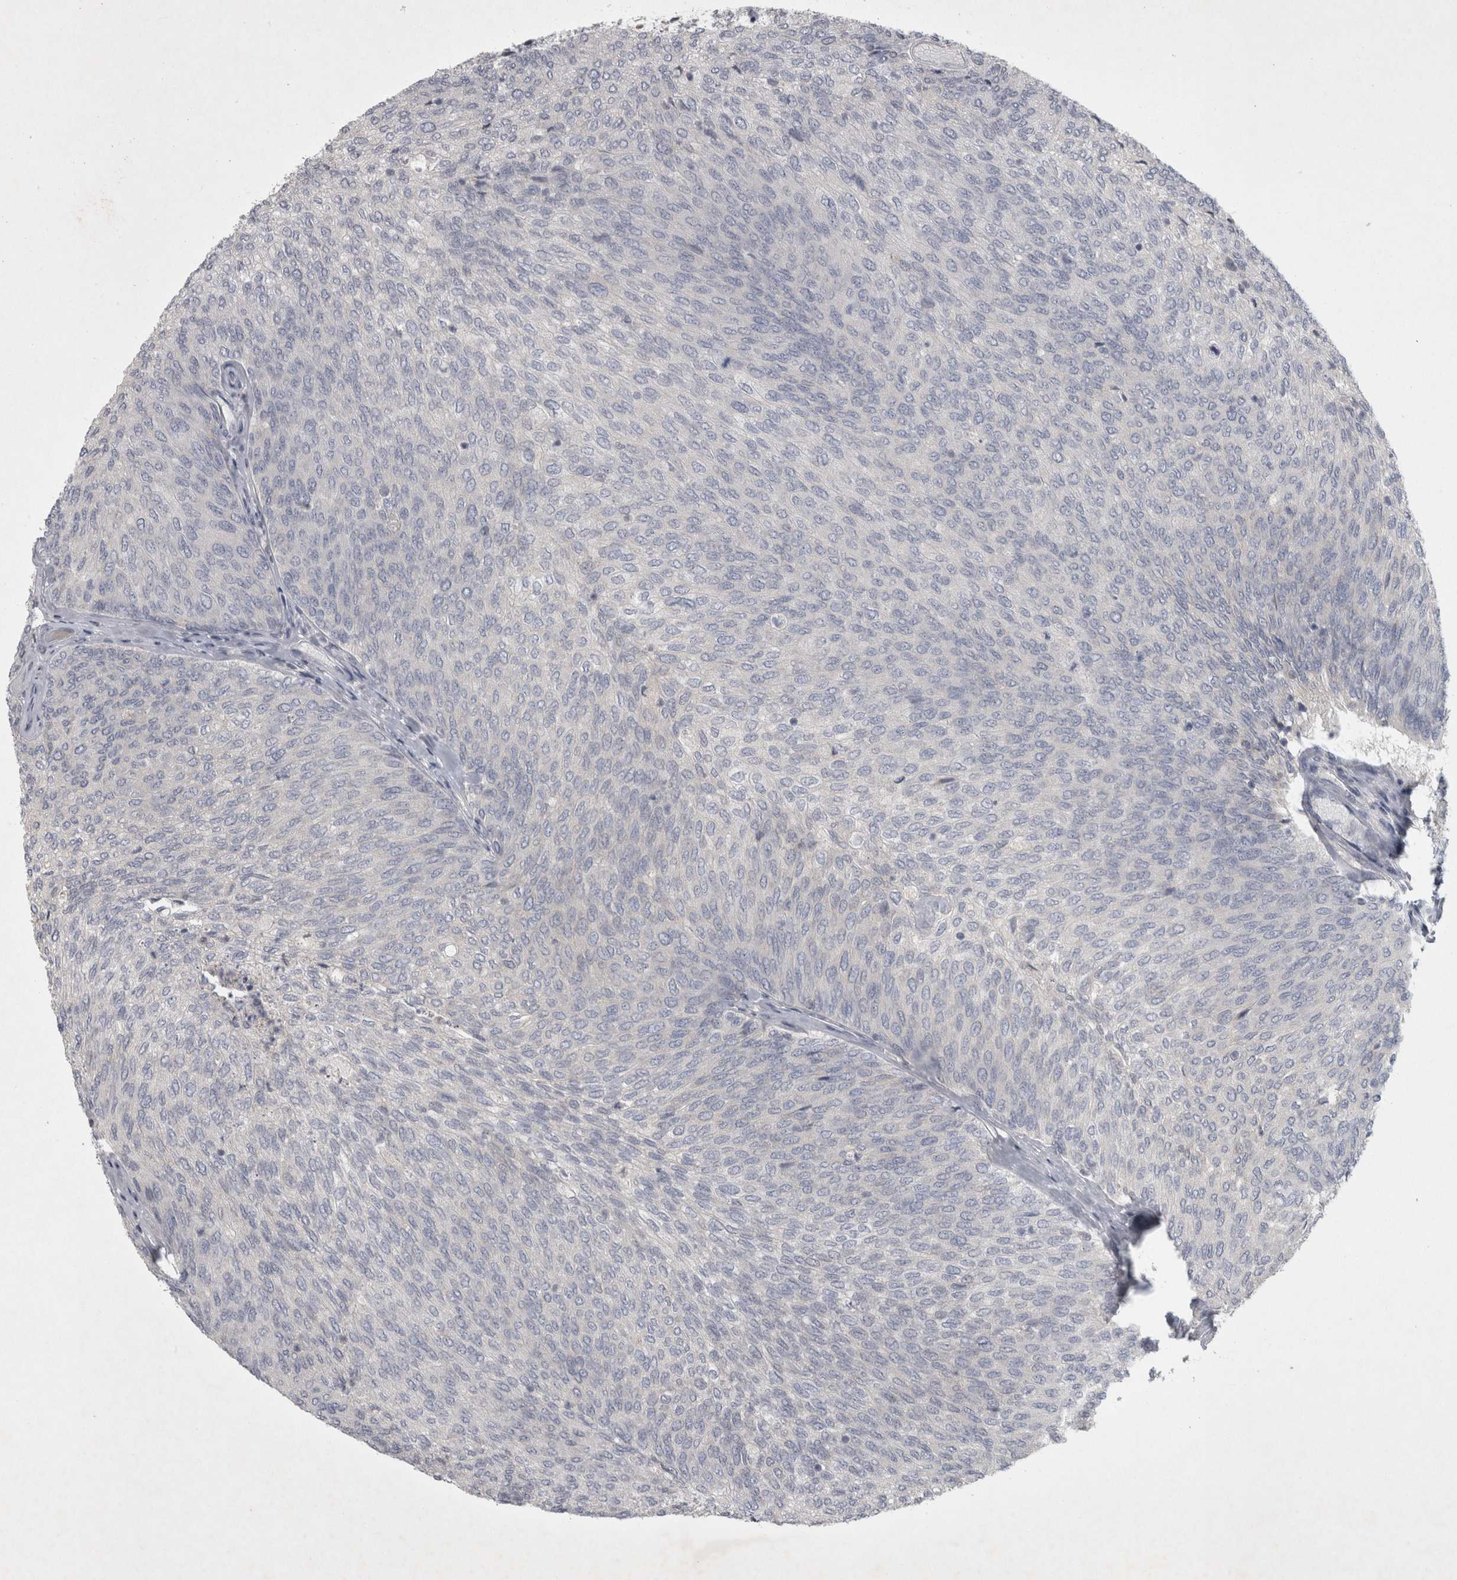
{"staining": {"intensity": "negative", "quantity": "none", "location": "none"}, "tissue": "urothelial cancer", "cell_type": "Tumor cells", "image_type": "cancer", "snomed": [{"axis": "morphology", "description": "Urothelial carcinoma, Low grade"}, {"axis": "topography", "description": "Urinary bladder"}], "caption": "DAB immunohistochemical staining of human urothelial cancer demonstrates no significant positivity in tumor cells.", "gene": "ENPP7", "patient": {"sex": "female", "age": 79}}